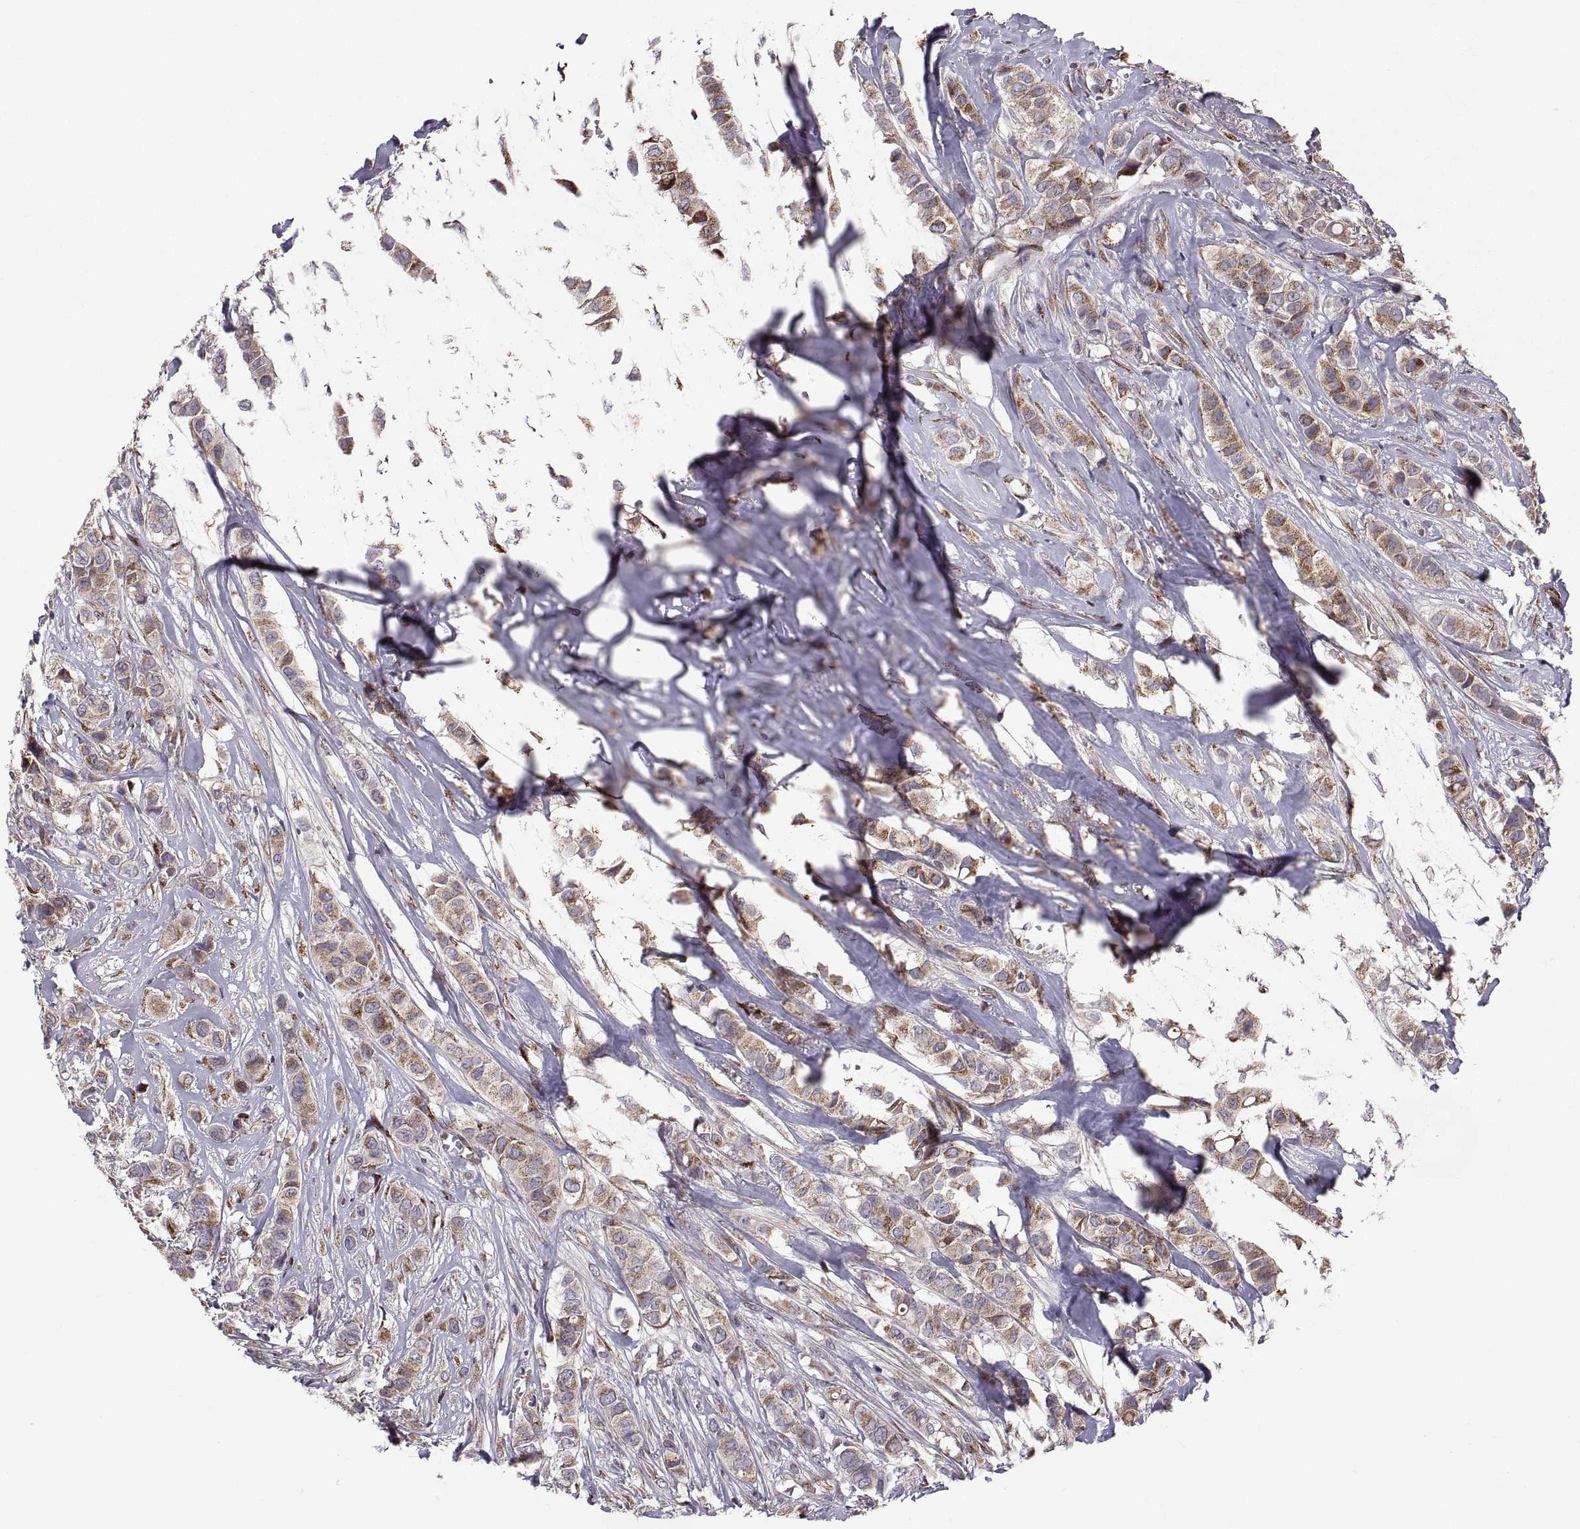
{"staining": {"intensity": "moderate", "quantity": ">75%", "location": "cytoplasmic/membranous"}, "tissue": "breast cancer", "cell_type": "Tumor cells", "image_type": "cancer", "snomed": [{"axis": "morphology", "description": "Duct carcinoma"}, {"axis": "topography", "description": "Breast"}], "caption": "DAB immunohistochemical staining of breast cancer (infiltrating ductal carcinoma) shows moderate cytoplasmic/membranous protein staining in about >75% of tumor cells.", "gene": "TESC", "patient": {"sex": "female", "age": 85}}